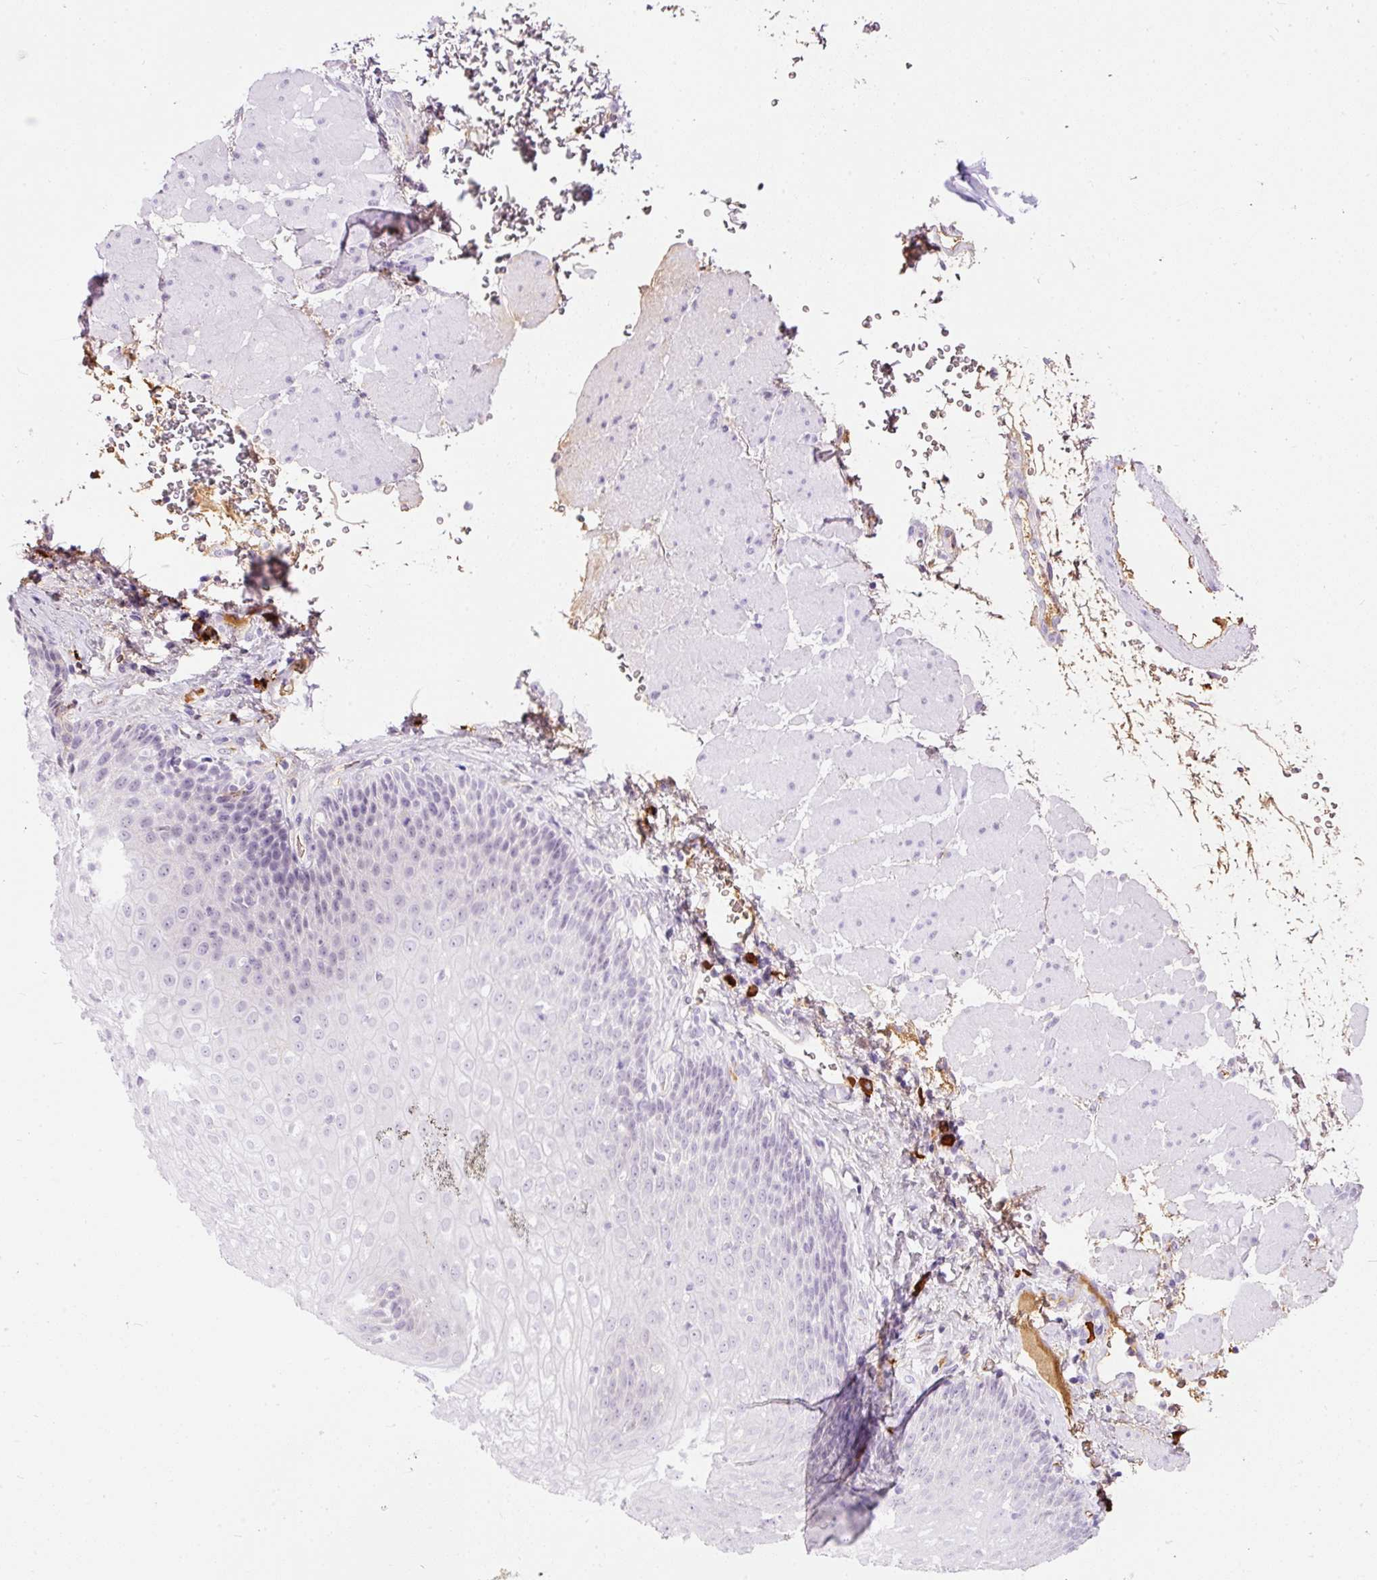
{"staining": {"intensity": "negative", "quantity": "none", "location": "none"}, "tissue": "esophagus", "cell_type": "Squamous epithelial cells", "image_type": "normal", "snomed": [{"axis": "morphology", "description": "Normal tissue, NOS"}, {"axis": "topography", "description": "Esophagus"}], "caption": "Immunohistochemical staining of unremarkable human esophagus shows no significant staining in squamous epithelial cells. (Brightfield microscopy of DAB immunohistochemistry at high magnification).", "gene": "PRPF38B", "patient": {"sex": "female", "age": 66}}